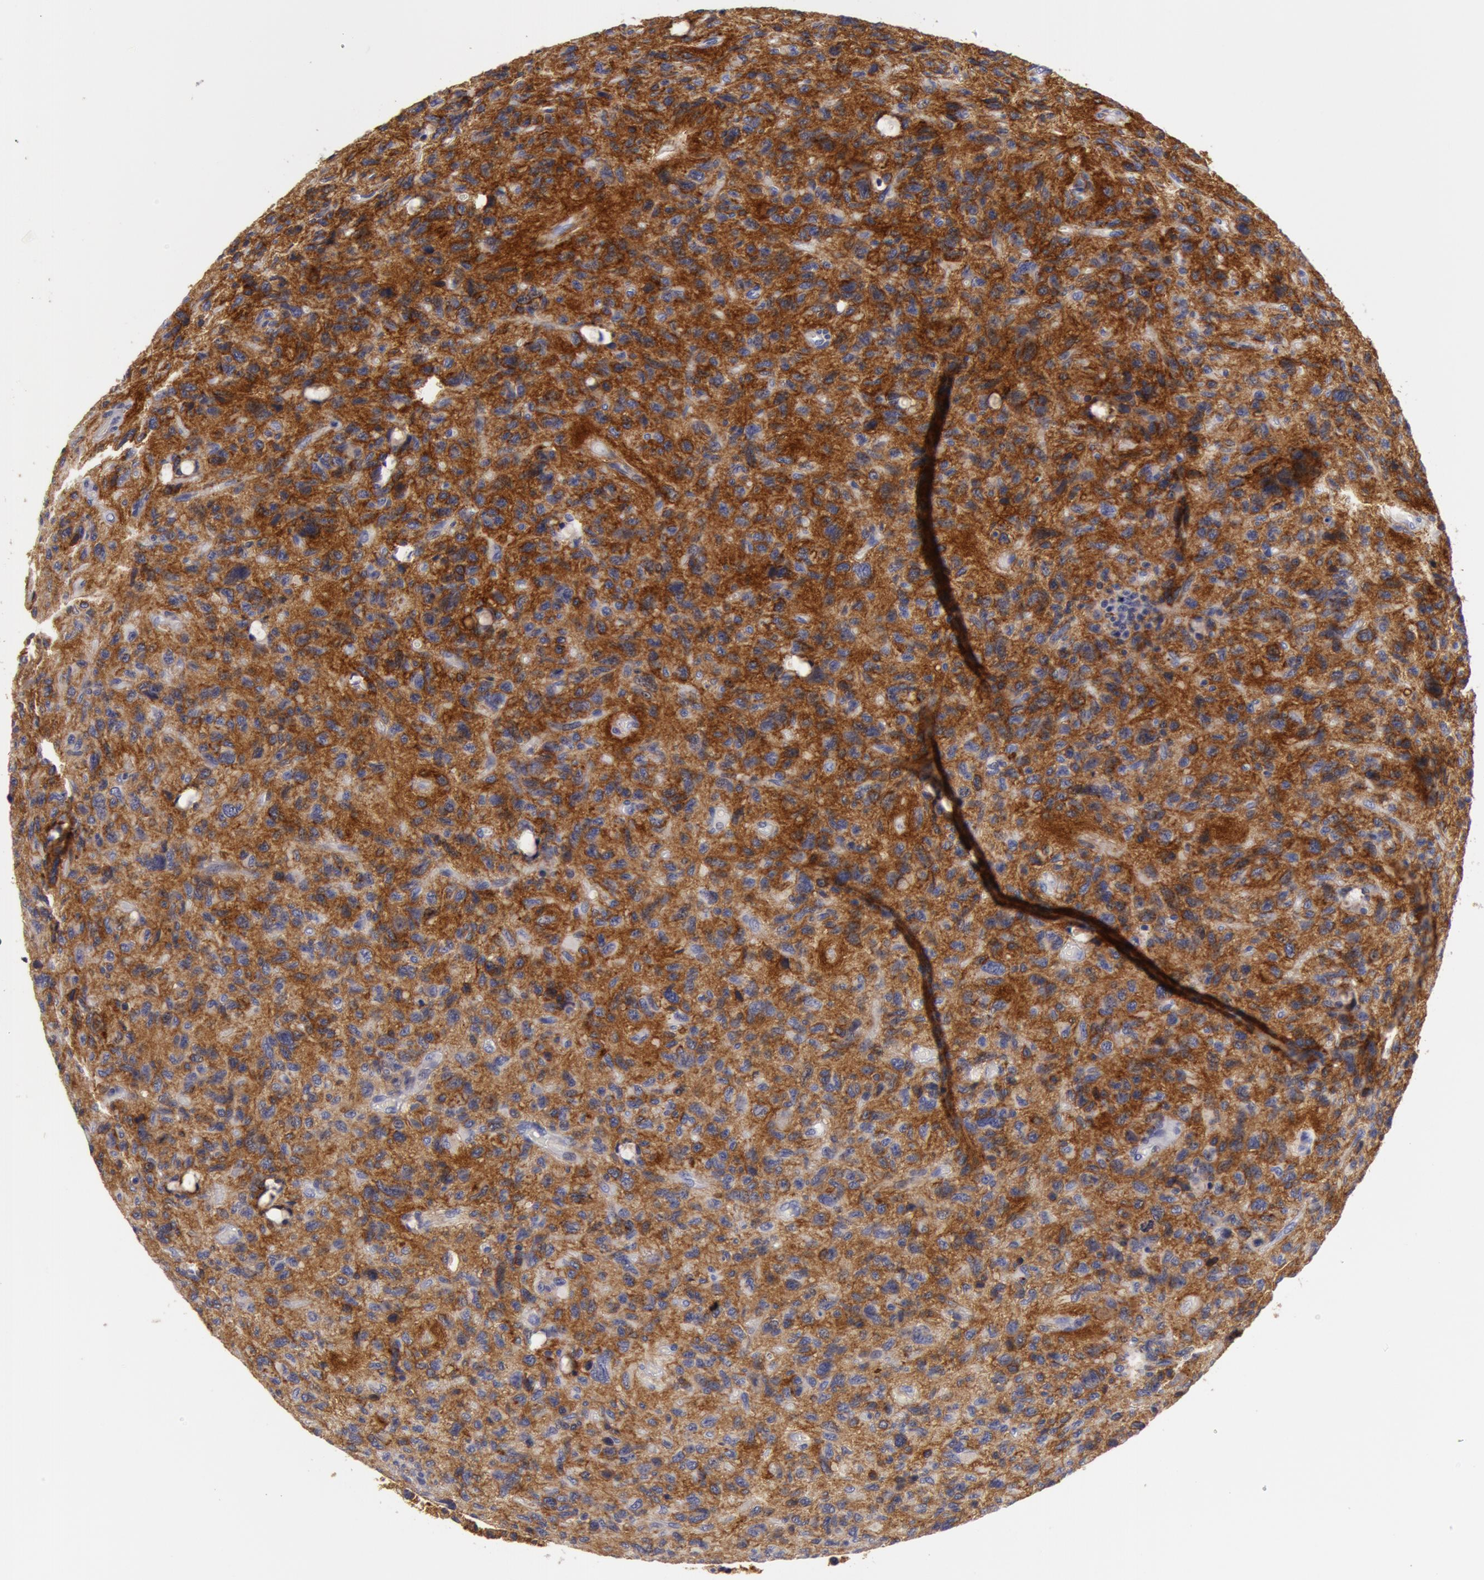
{"staining": {"intensity": "moderate", "quantity": ">75%", "location": "cytoplasmic/membranous"}, "tissue": "glioma", "cell_type": "Tumor cells", "image_type": "cancer", "snomed": [{"axis": "morphology", "description": "Glioma, malignant, High grade"}, {"axis": "topography", "description": "Brain"}], "caption": "Immunohistochemical staining of glioma shows medium levels of moderate cytoplasmic/membranous protein staining in approximately >75% of tumor cells.", "gene": "NLGN4X", "patient": {"sex": "female", "age": 60}}